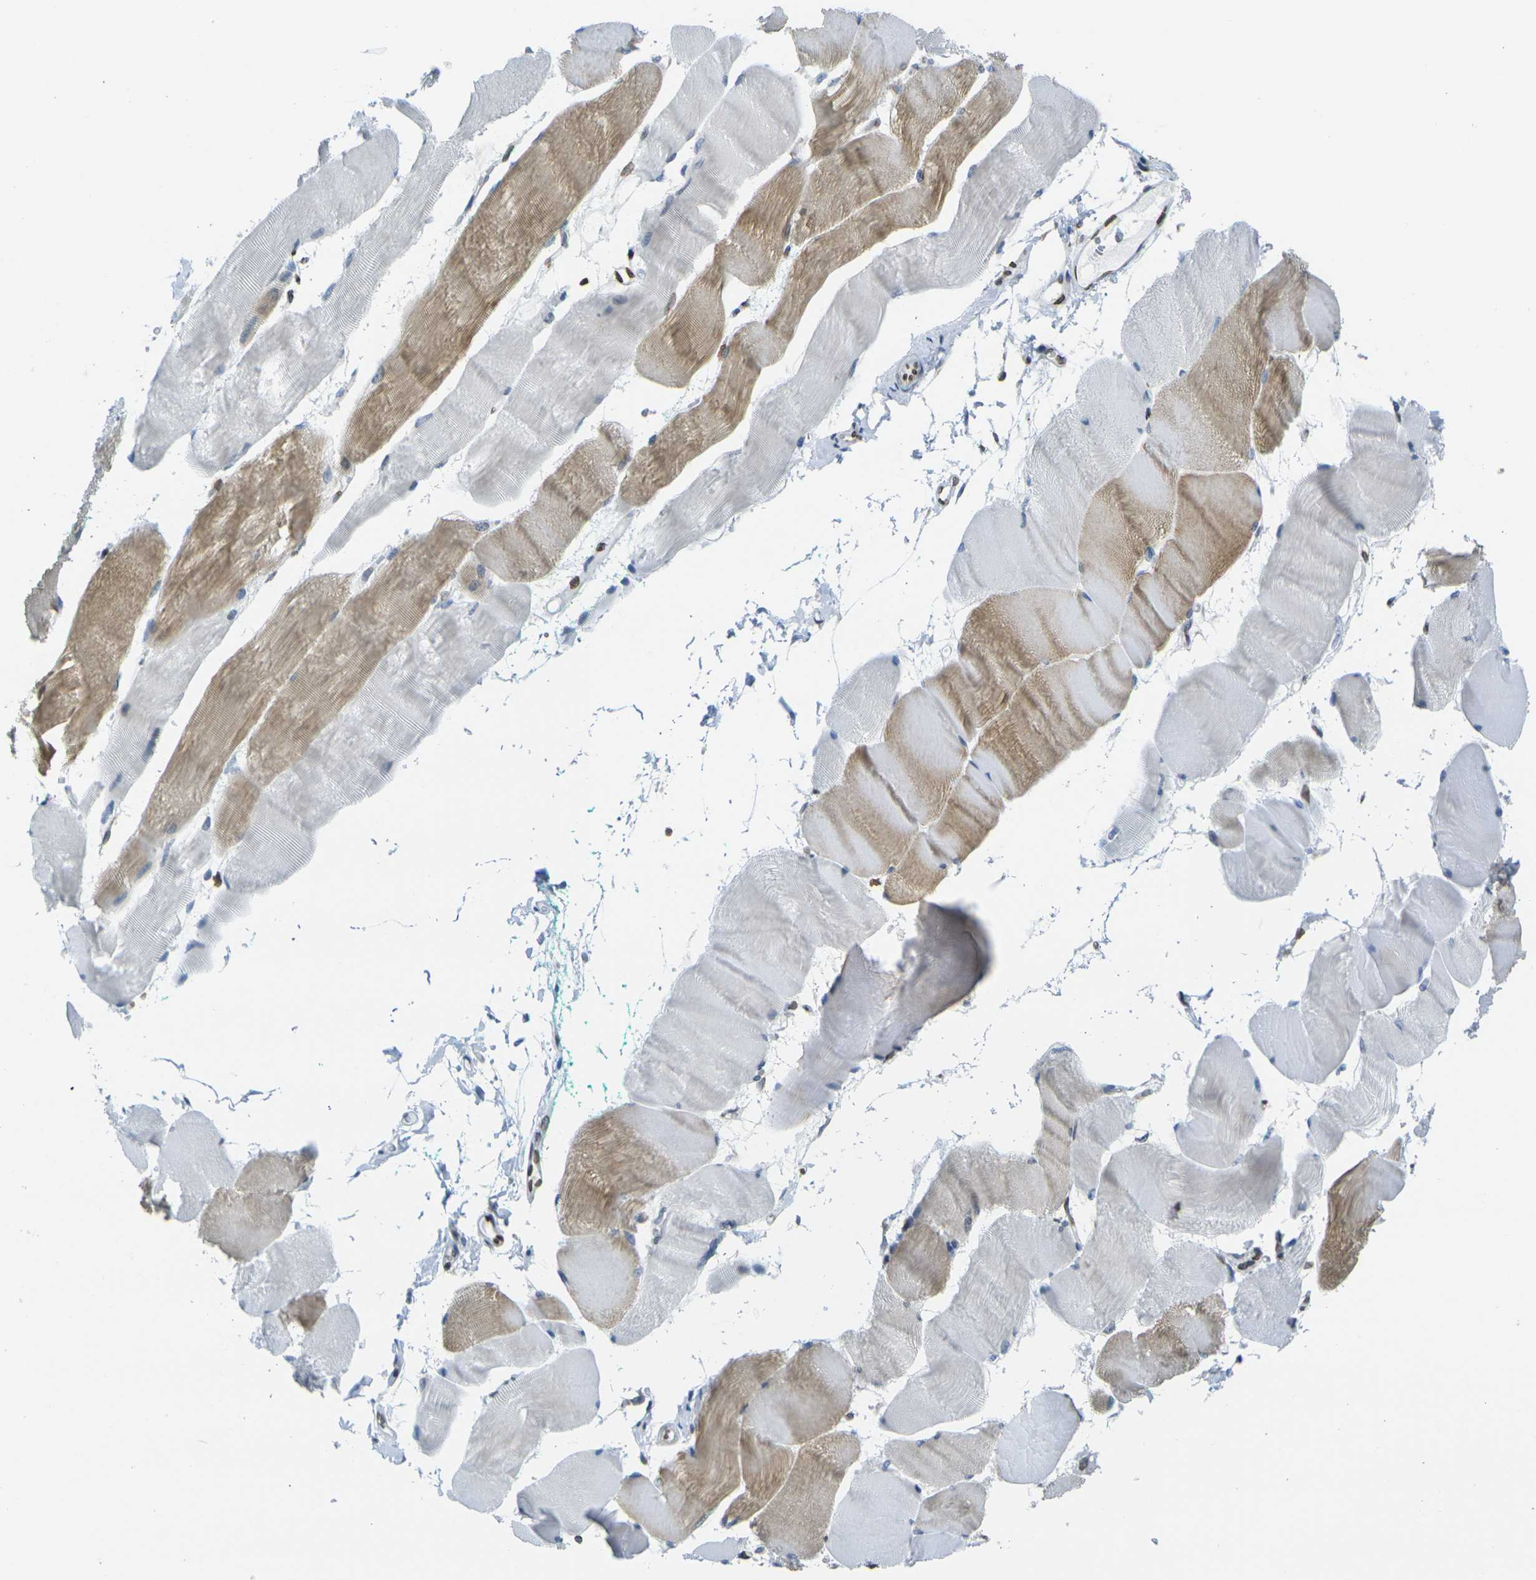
{"staining": {"intensity": "moderate", "quantity": "25%-75%", "location": "cytoplasmic/membranous"}, "tissue": "skeletal muscle", "cell_type": "Myocytes", "image_type": "normal", "snomed": [{"axis": "morphology", "description": "Normal tissue, NOS"}, {"axis": "morphology", "description": "Squamous cell carcinoma, NOS"}, {"axis": "topography", "description": "Skeletal muscle"}], "caption": "Skeletal muscle stained with a protein marker demonstrates moderate staining in myocytes.", "gene": "BRDT", "patient": {"sex": "male", "age": 51}}